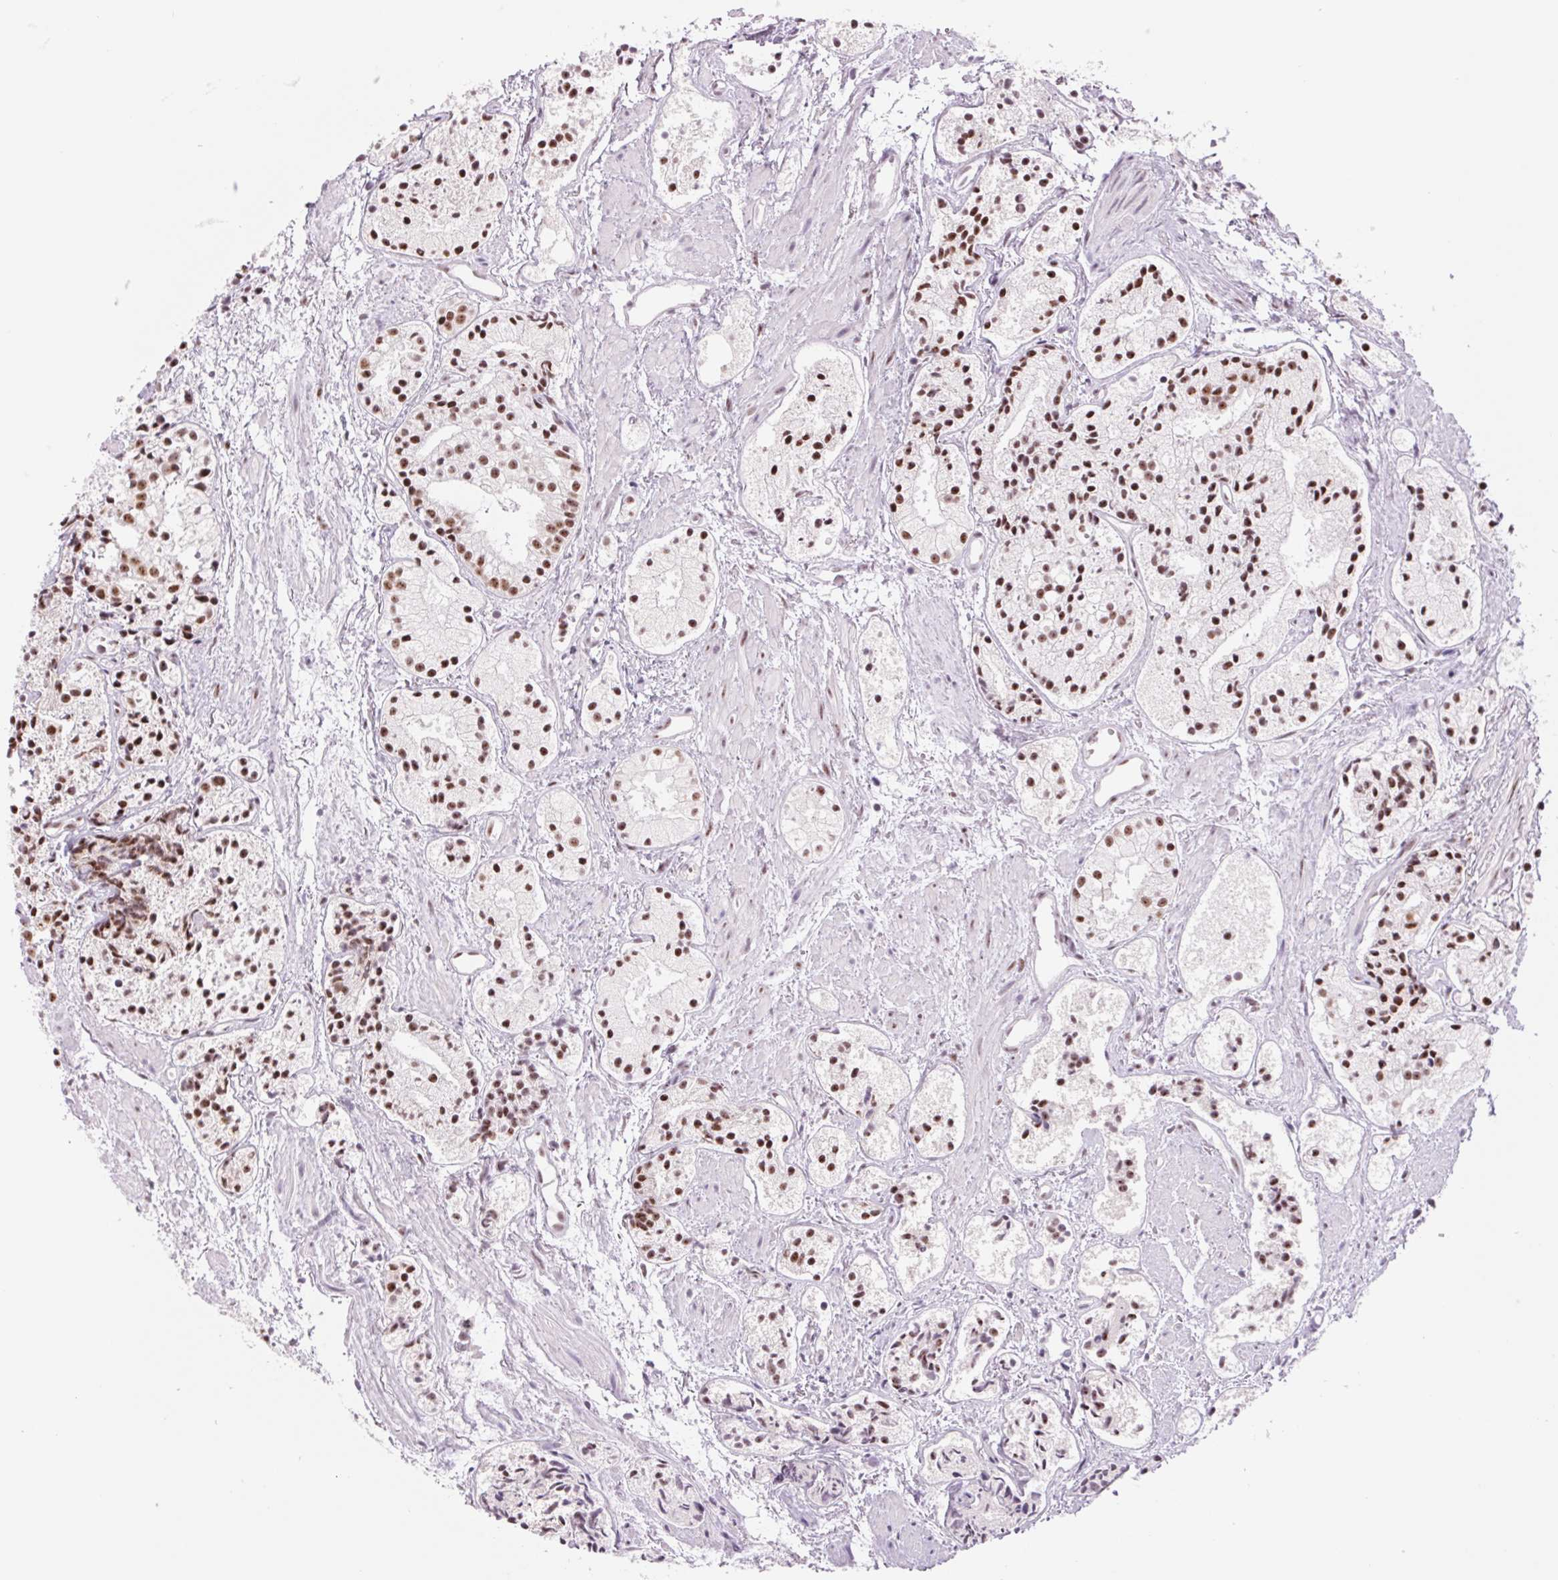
{"staining": {"intensity": "strong", "quantity": ">75%", "location": "nuclear"}, "tissue": "prostate cancer", "cell_type": "Tumor cells", "image_type": "cancer", "snomed": [{"axis": "morphology", "description": "Adenocarcinoma, High grade"}, {"axis": "topography", "description": "Prostate"}], "caption": "The photomicrograph demonstrates staining of prostate high-grade adenocarcinoma, revealing strong nuclear protein expression (brown color) within tumor cells.", "gene": "ZC3H14", "patient": {"sex": "male", "age": 85}}